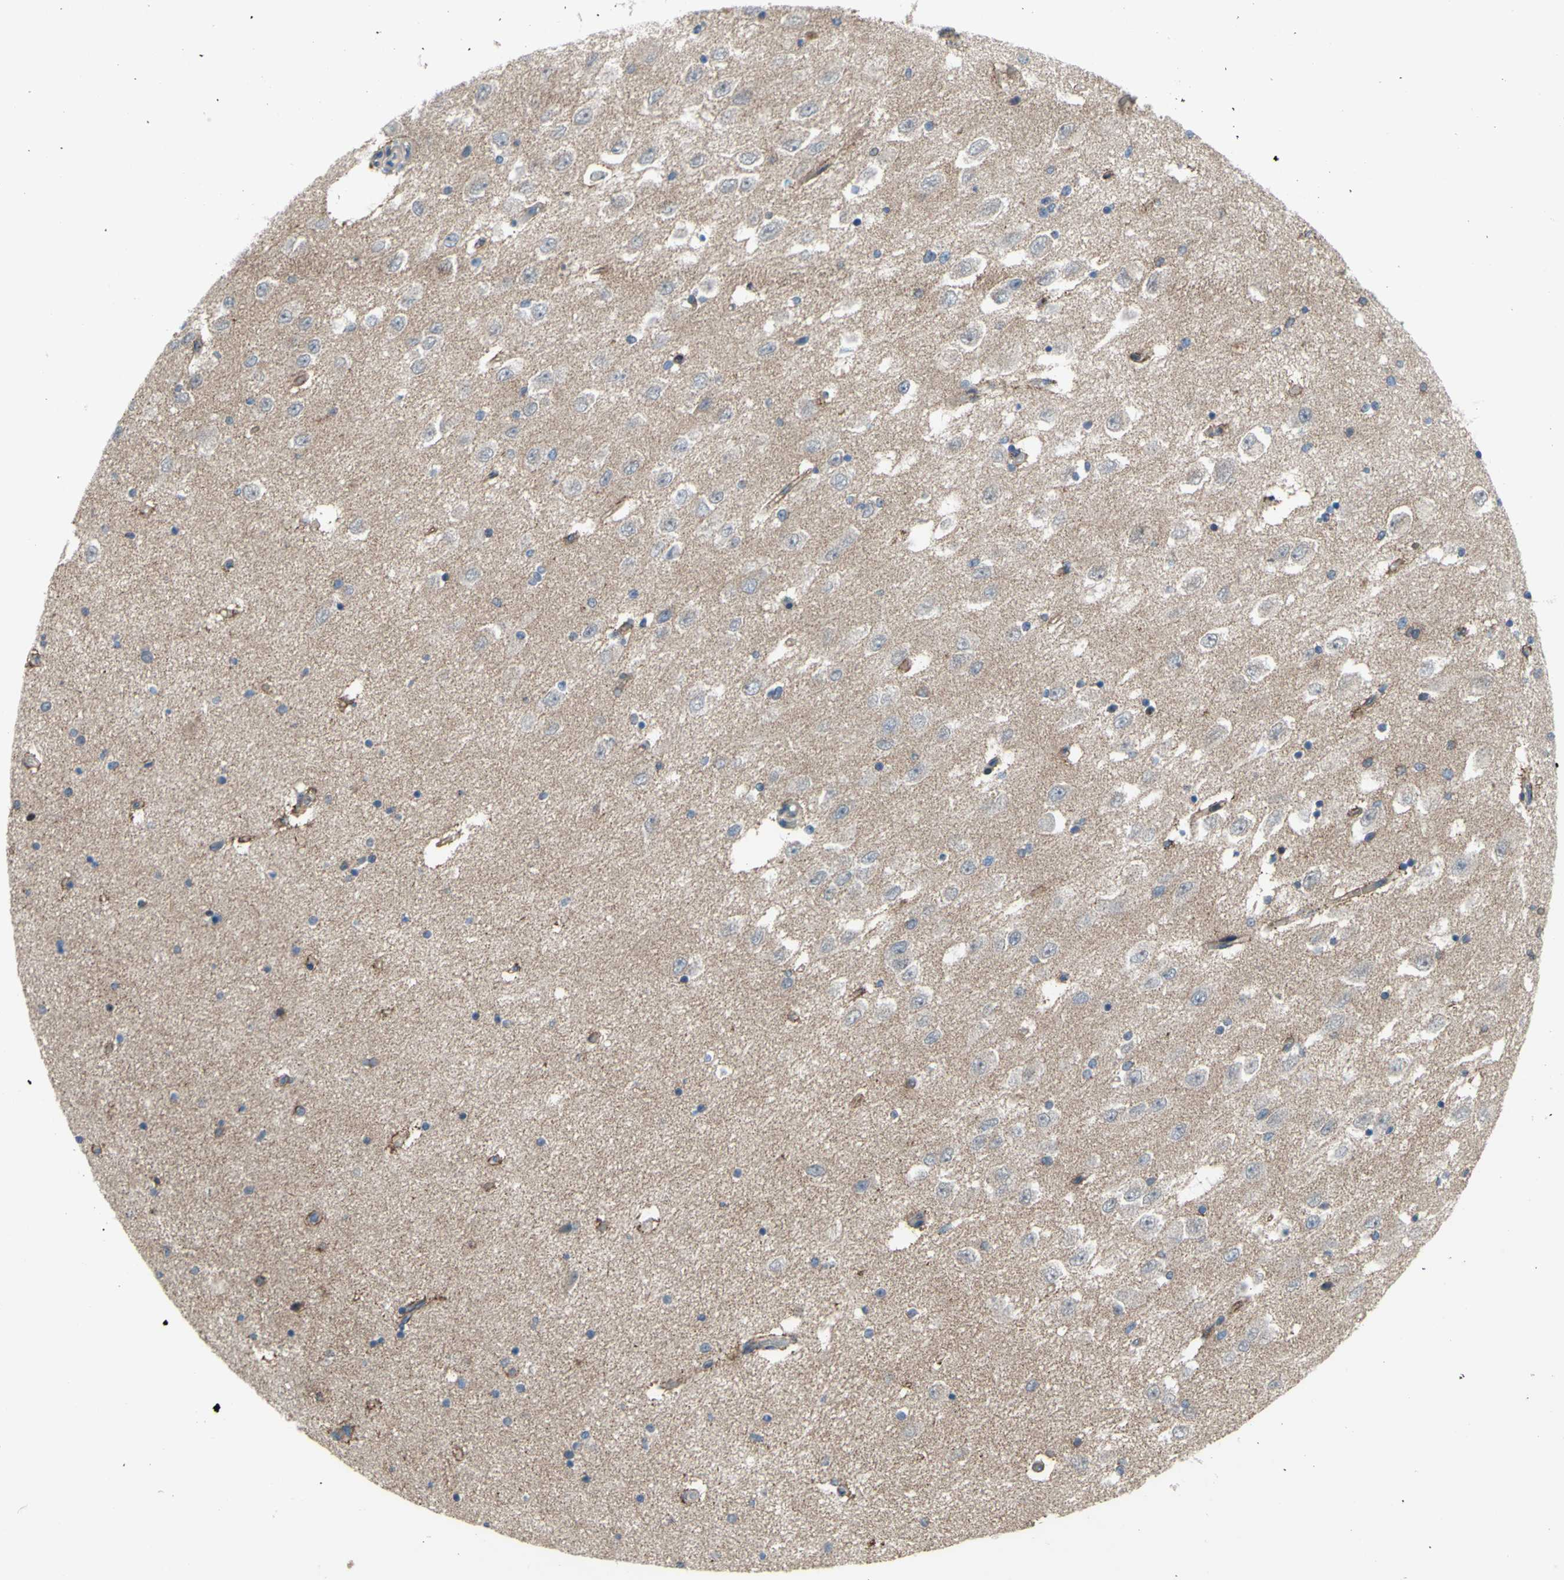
{"staining": {"intensity": "moderate", "quantity": "<25%", "location": "cytoplasmic/membranous"}, "tissue": "hippocampus", "cell_type": "Glial cells", "image_type": "normal", "snomed": [{"axis": "morphology", "description": "Normal tissue, NOS"}, {"axis": "topography", "description": "Hippocampus"}], "caption": "Moderate cytoplasmic/membranous protein staining is identified in approximately <25% of glial cells in hippocampus.", "gene": "GRAMD2B", "patient": {"sex": "female", "age": 54}}